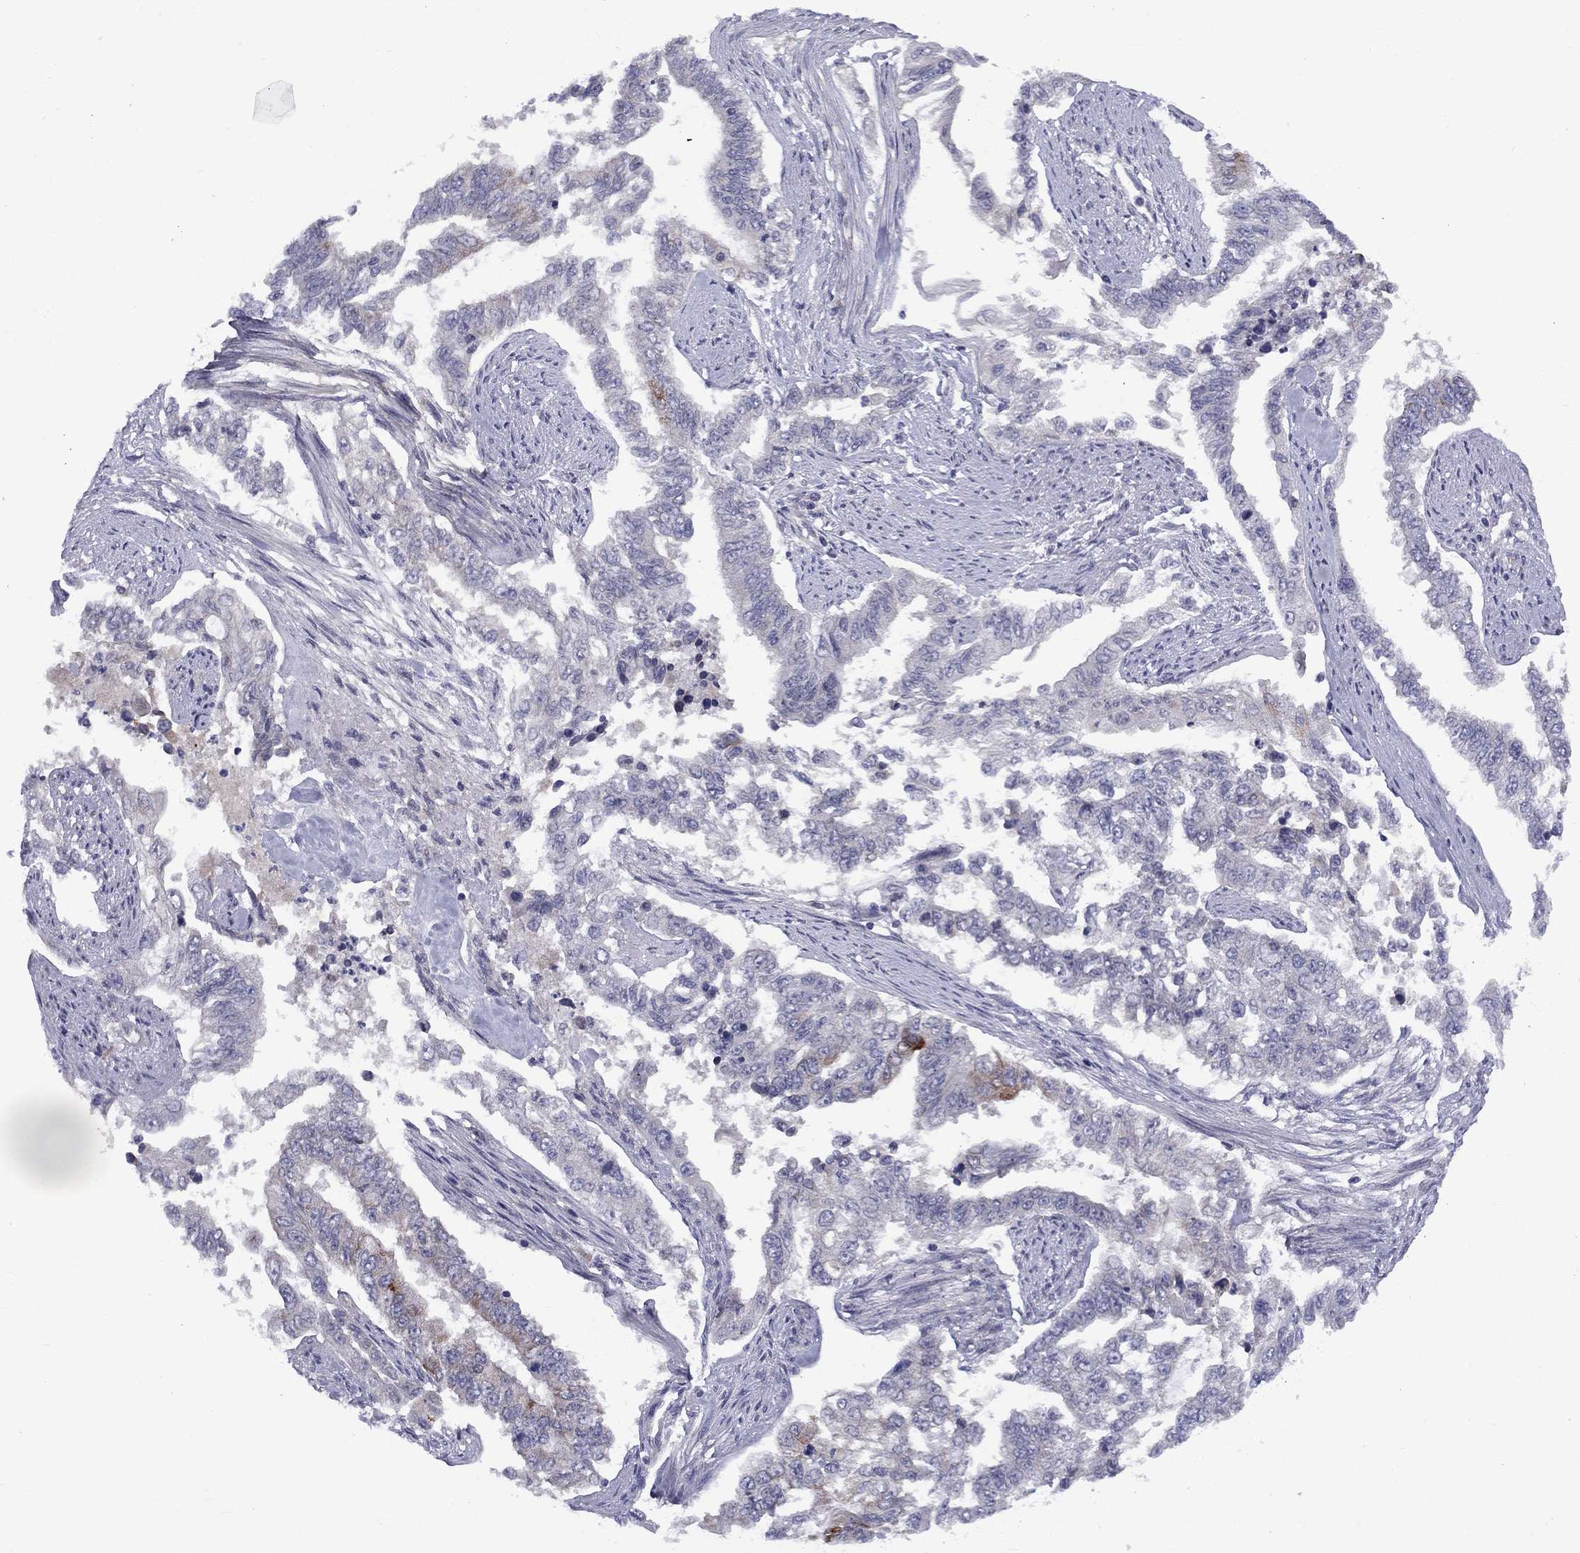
{"staining": {"intensity": "strong", "quantity": "<25%", "location": "cytoplasmic/membranous"}, "tissue": "endometrial cancer", "cell_type": "Tumor cells", "image_type": "cancer", "snomed": [{"axis": "morphology", "description": "Adenocarcinoma, NOS"}, {"axis": "topography", "description": "Uterus"}], "caption": "Brown immunohistochemical staining in endometrial cancer displays strong cytoplasmic/membranous expression in about <25% of tumor cells. (Brightfield microscopy of DAB IHC at high magnification).", "gene": "CACNA1A", "patient": {"sex": "female", "age": 59}}